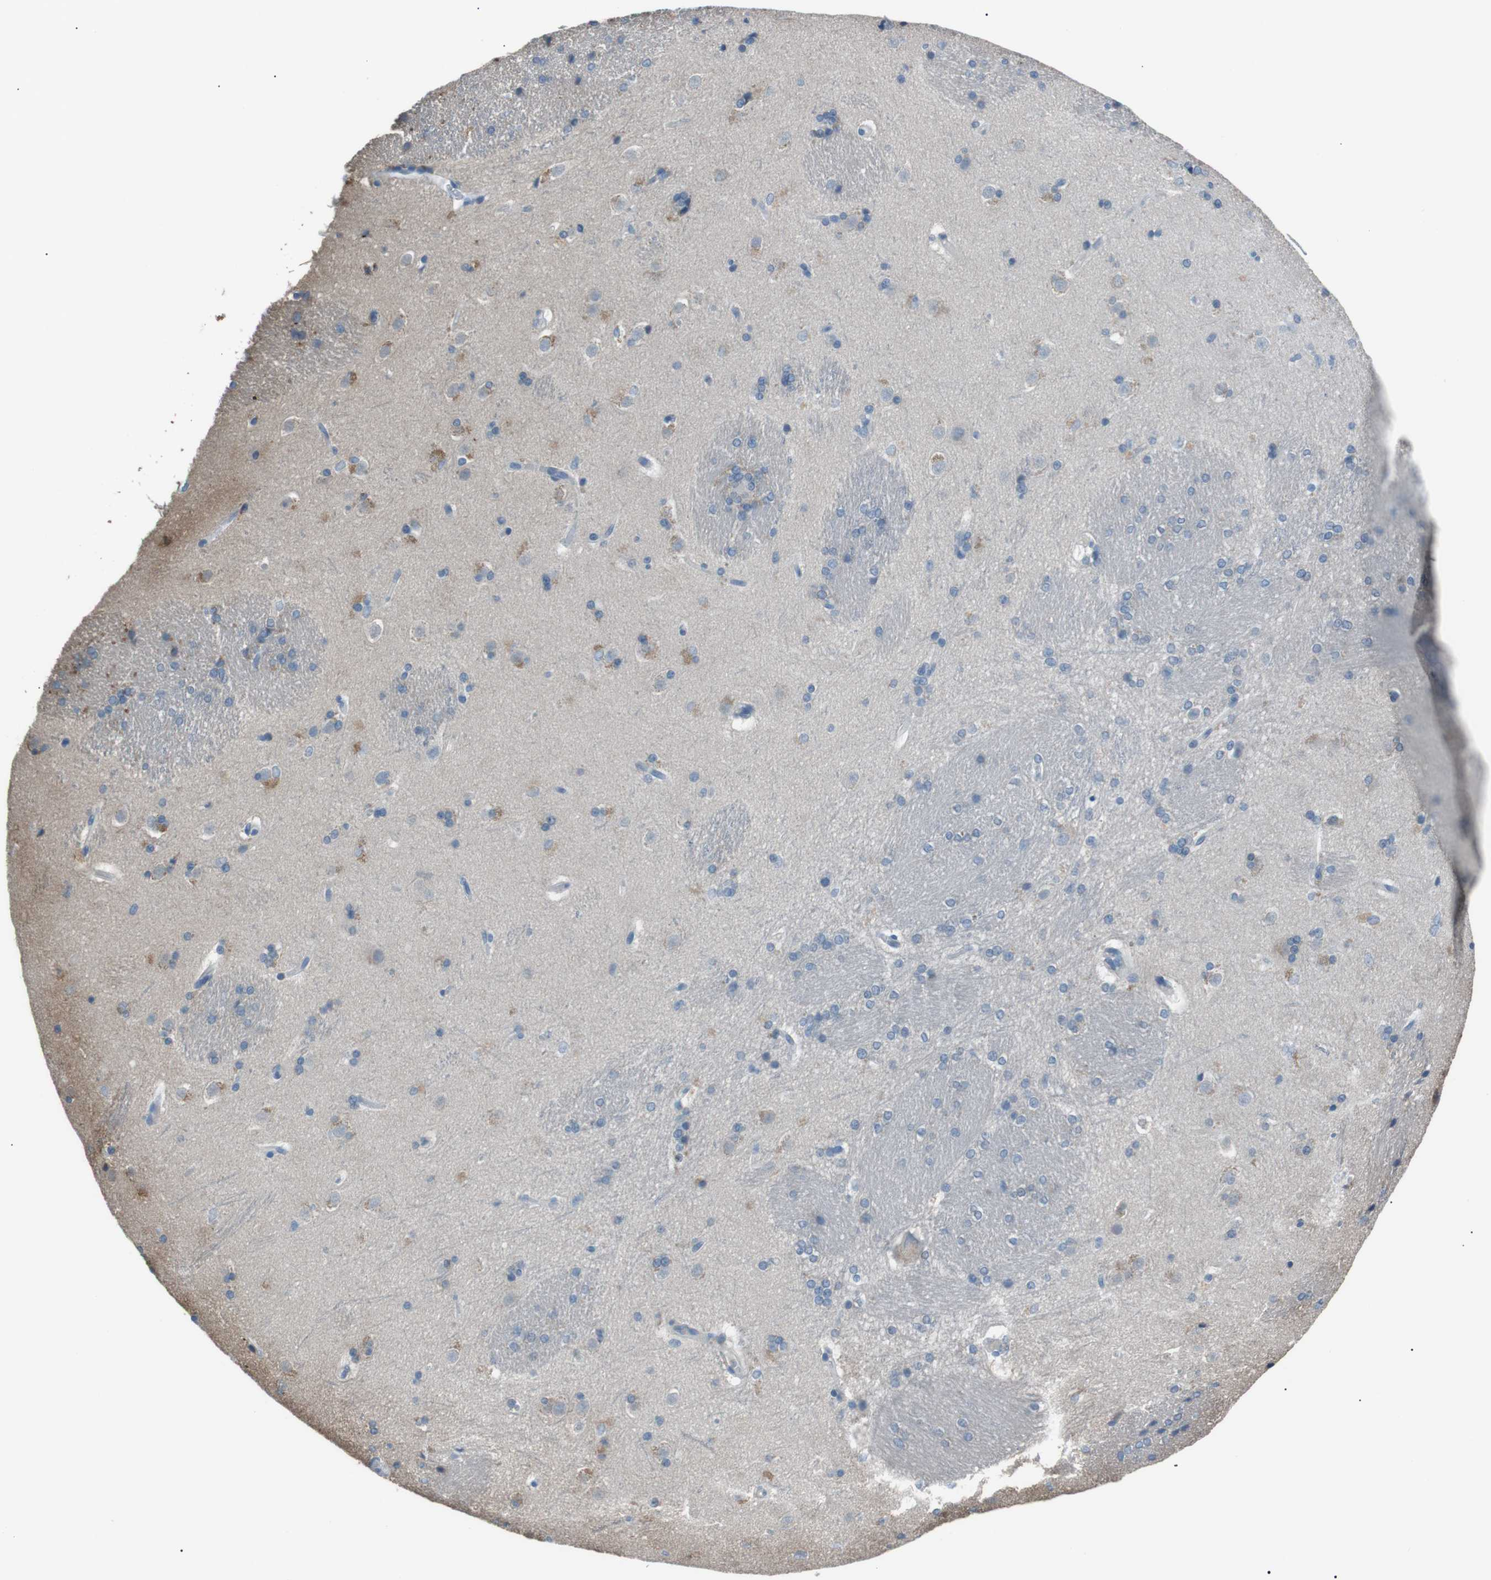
{"staining": {"intensity": "weak", "quantity": "<25%", "location": "cytoplasmic/membranous"}, "tissue": "caudate", "cell_type": "Glial cells", "image_type": "normal", "snomed": [{"axis": "morphology", "description": "Normal tissue, NOS"}, {"axis": "topography", "description": "Lateral ventricle wall"}], "caption": "Immunohistochemistry (IHC) of benign human caudate shows no staining in glial cells.", "gene": "CDH26", "patient": {"sex": "female", "age": 19}}